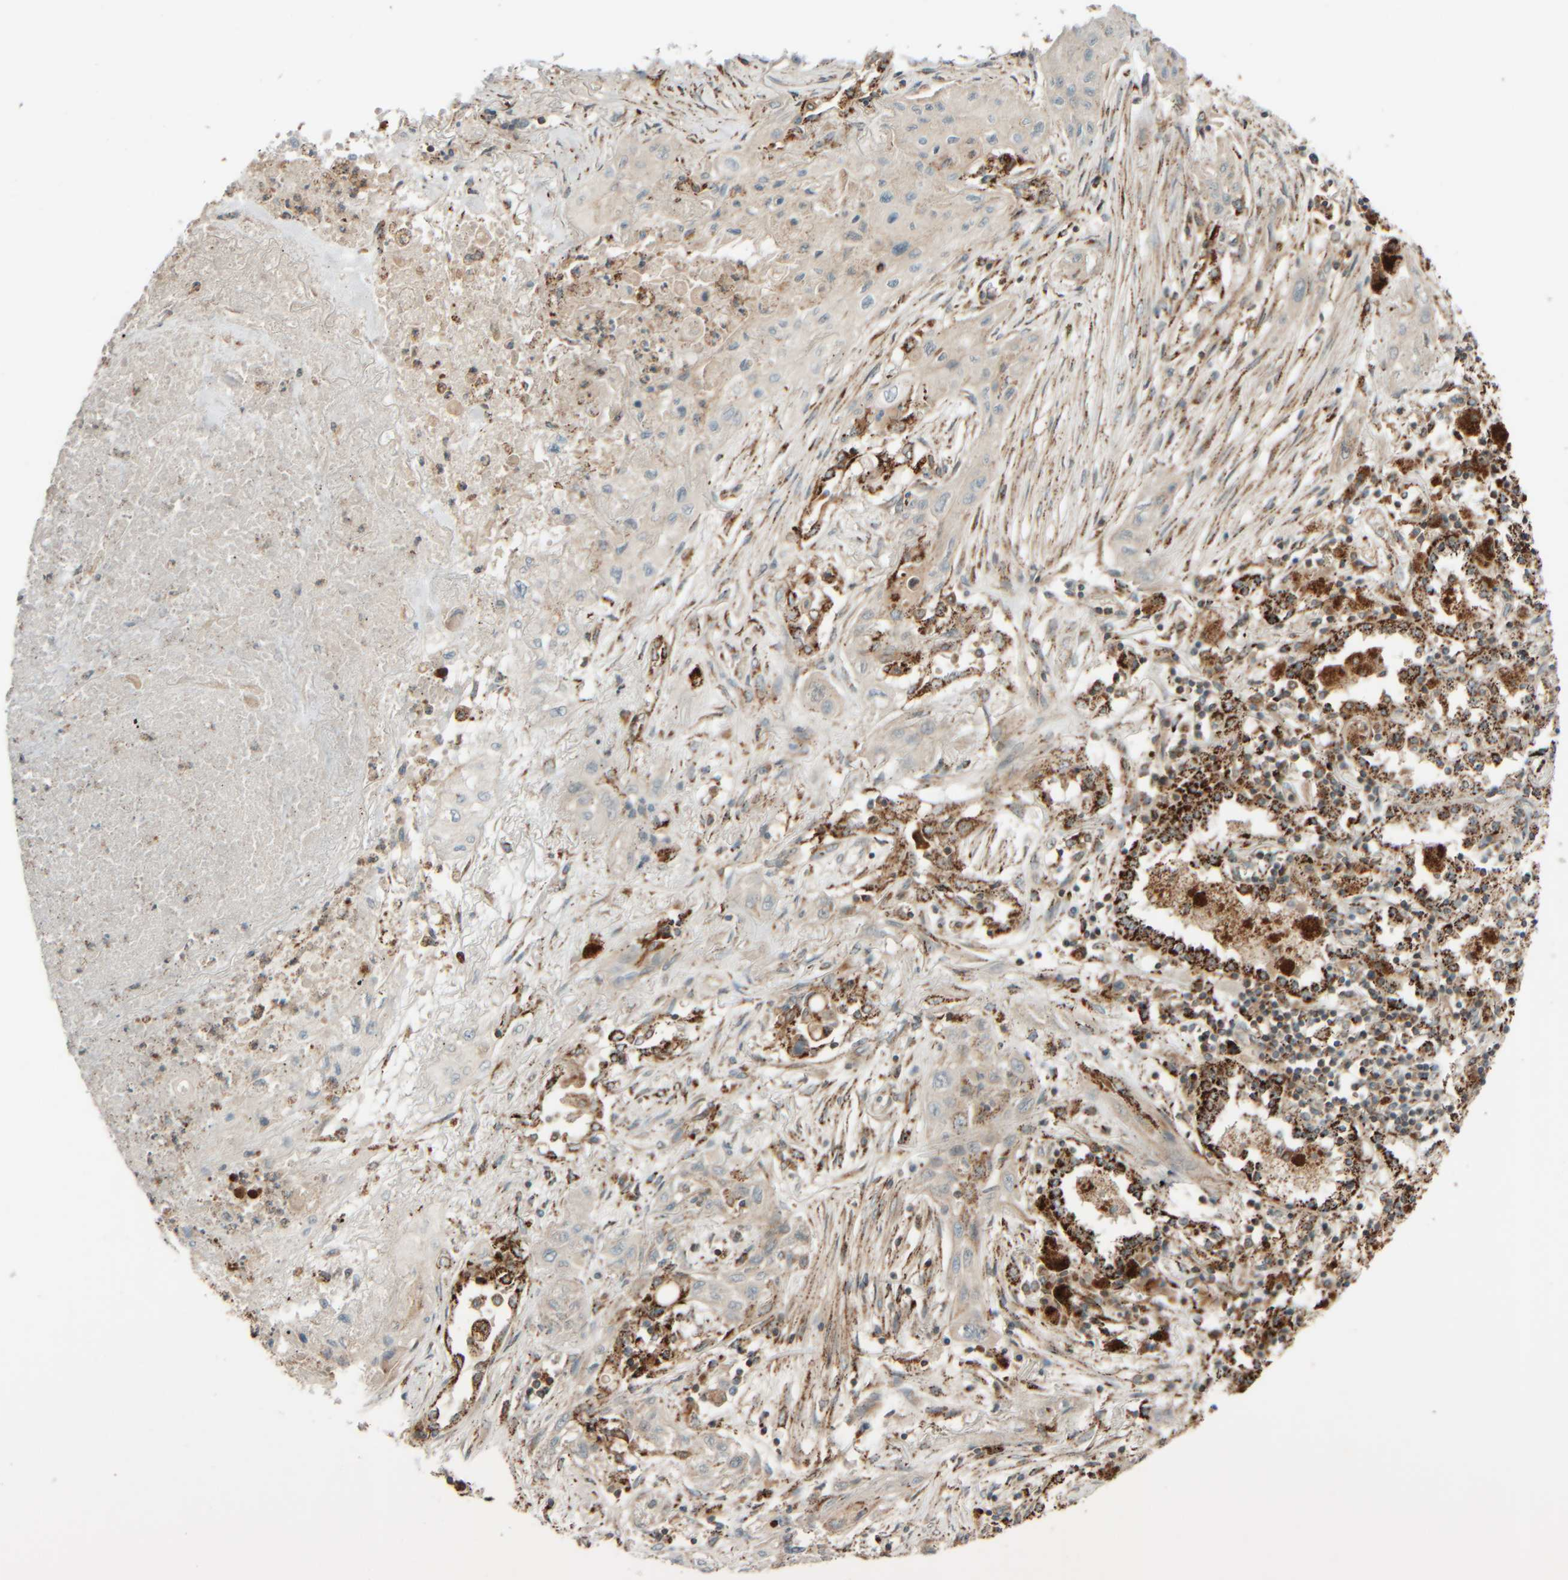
{"staining": {"intensity": "weak", "quantity": "<25%", "location": "cytoplasmic/membranous"}, "tissue": "lung cancer", "cell_type": "Tumor cells", "image_type": "cancer", "snomed": [{"axis": "morphology", "description": "Squamous cell carcinoma, NOS"}, {"axis": "topography", "description": "Lung"}], "caption": "Tumor cells are negative for brown protein staining in squamous cell carcinoma (lung).", "gene": "SPAG5", "patient": {"sex": "female", "age": 47}}